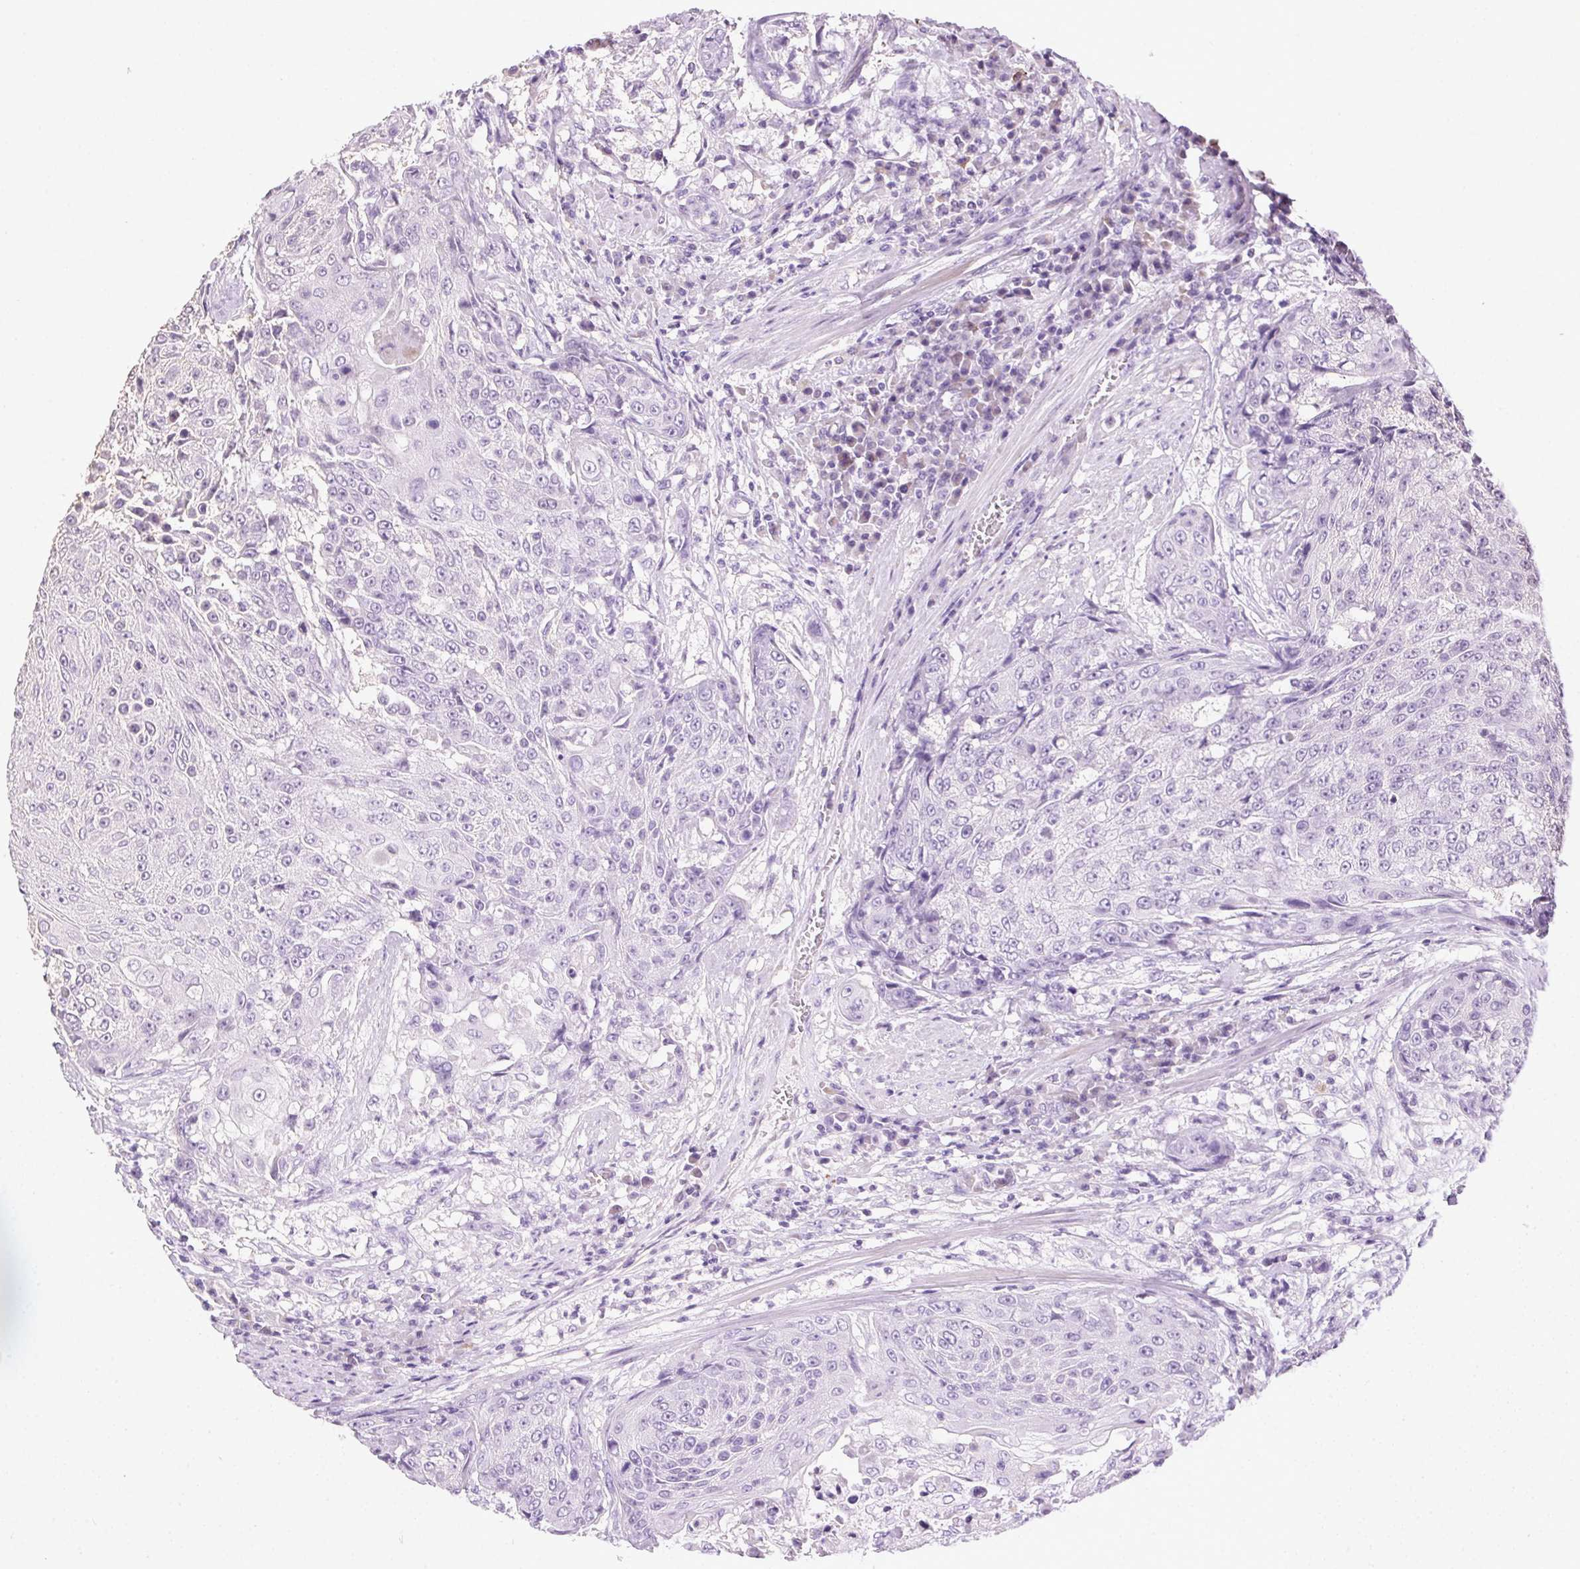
{"staining": {"intensity": "negative", "quantity": "none", "location": "none"}, "tissue": "urothelial cancer", "cell_type": "Tumor cells", "image_type": "cancer", "snomed": [{"axis": "morphology", "description": "Urothelial carcinoma, High grade"}, {"axis": "topography", "description": "Urinary bladder"}], "caption": "IHC of urothelial cancer reveals no expression in tumor cells.", "gene": "SYCE2", "patient": {"sex": "female", "age": 63}}